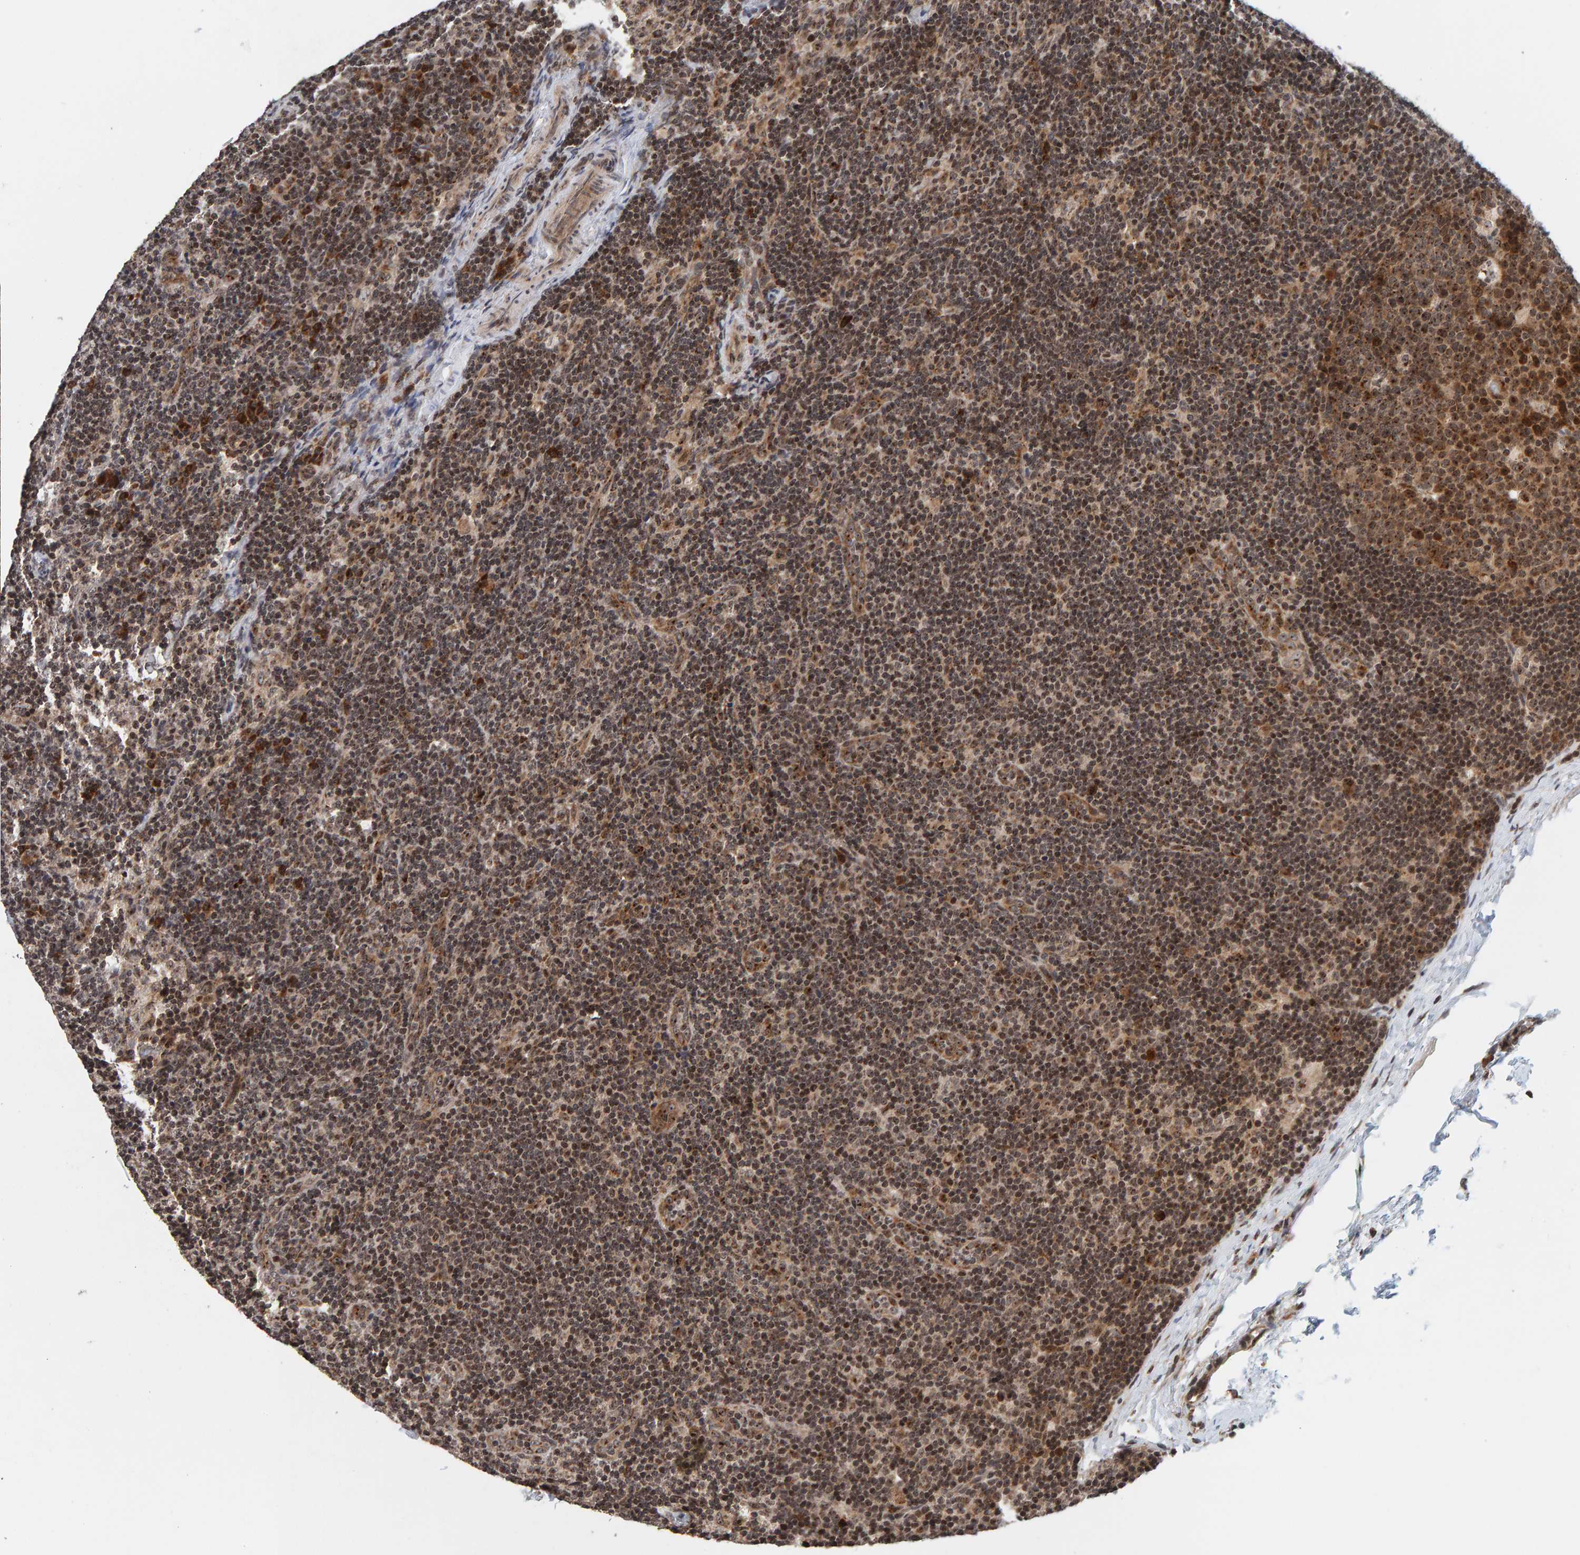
{"staining": {"intensity": "moderate", "quantity": ">75%", "location": "cytoplasmic/membranous,nuclear"}, "tissue": "lymph node", "cell_type": "Germinal center cells", "image_type": "normal", "snomed": [{"axis": "morphology", "description": "Normal tissue, NOS"}, {"axis": "topography", "description": "Lymph node"}], "caption": "Brown immunohistochemical staining in benign lymph node exhibits moderate cytoplasmic/membranous,nuclear staining in approximately >75% of germinal center cells. The staining was performed using DAB, with brown indicating positive protein expression. Nuclei are stained blue with hematoxylin.", "gene": "CCDC182", "patient": {"sex": "female", "age": 22}}